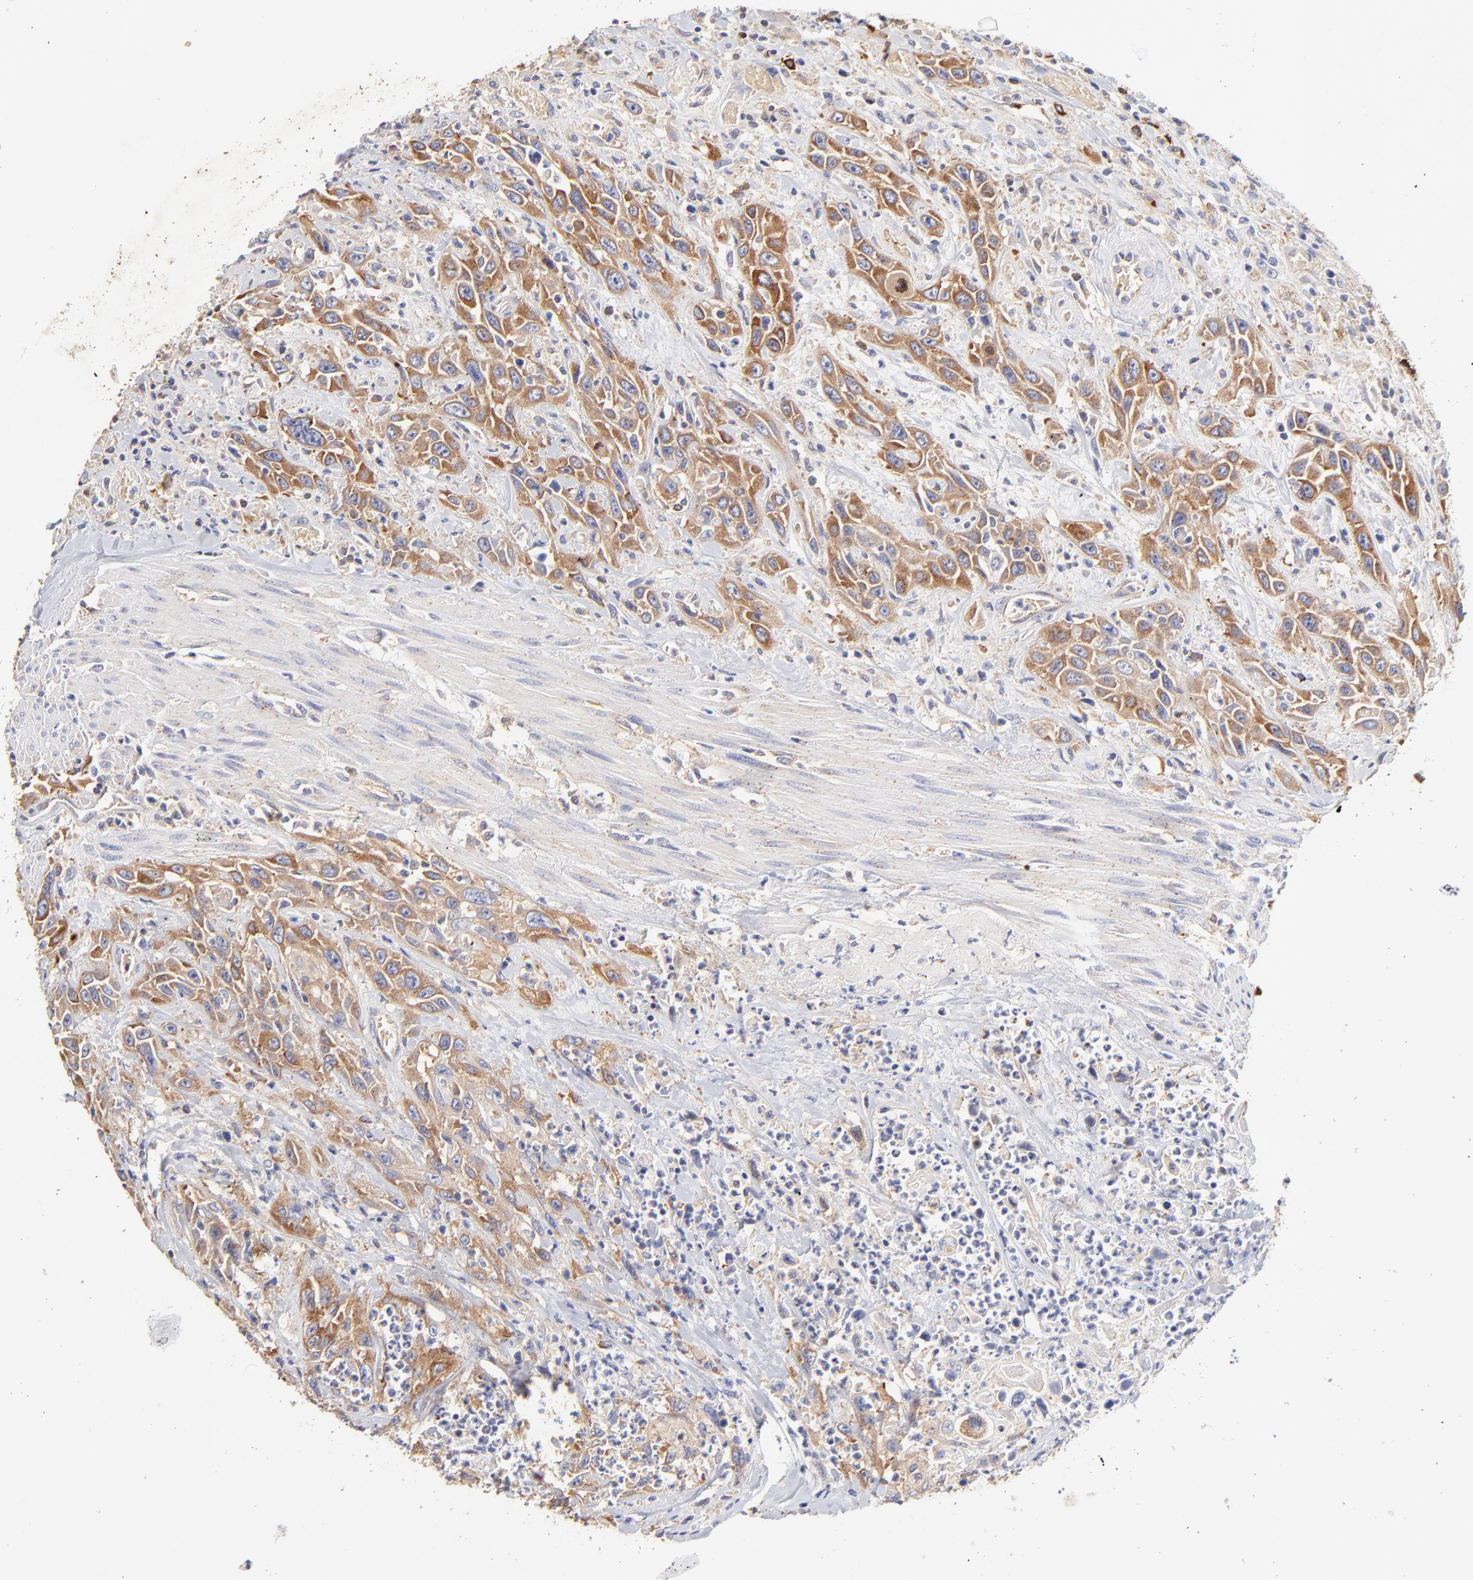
{"staining": {"intensity": "moderate", "quantity": ">75%", "location": "cytoplasmic/membranous"}, "tissue": "urothelial cancer", "cell_type": "Tumor cells", "image_type": "cancer", "snomed": [{"axis": "morphology", "description": "Urothelial carcinoma, High grade"}, {"axis": "topography", "description": "Urinary bladder"}], "caption": "The micrograph displays staining of high-grade urothelial carcinoma, revealing moderate cytoplasmic/membranous protein staining (brown color) within tumor cells.", "gene": "CD2AP", "patient": {"sex": "female", "age": 84}}